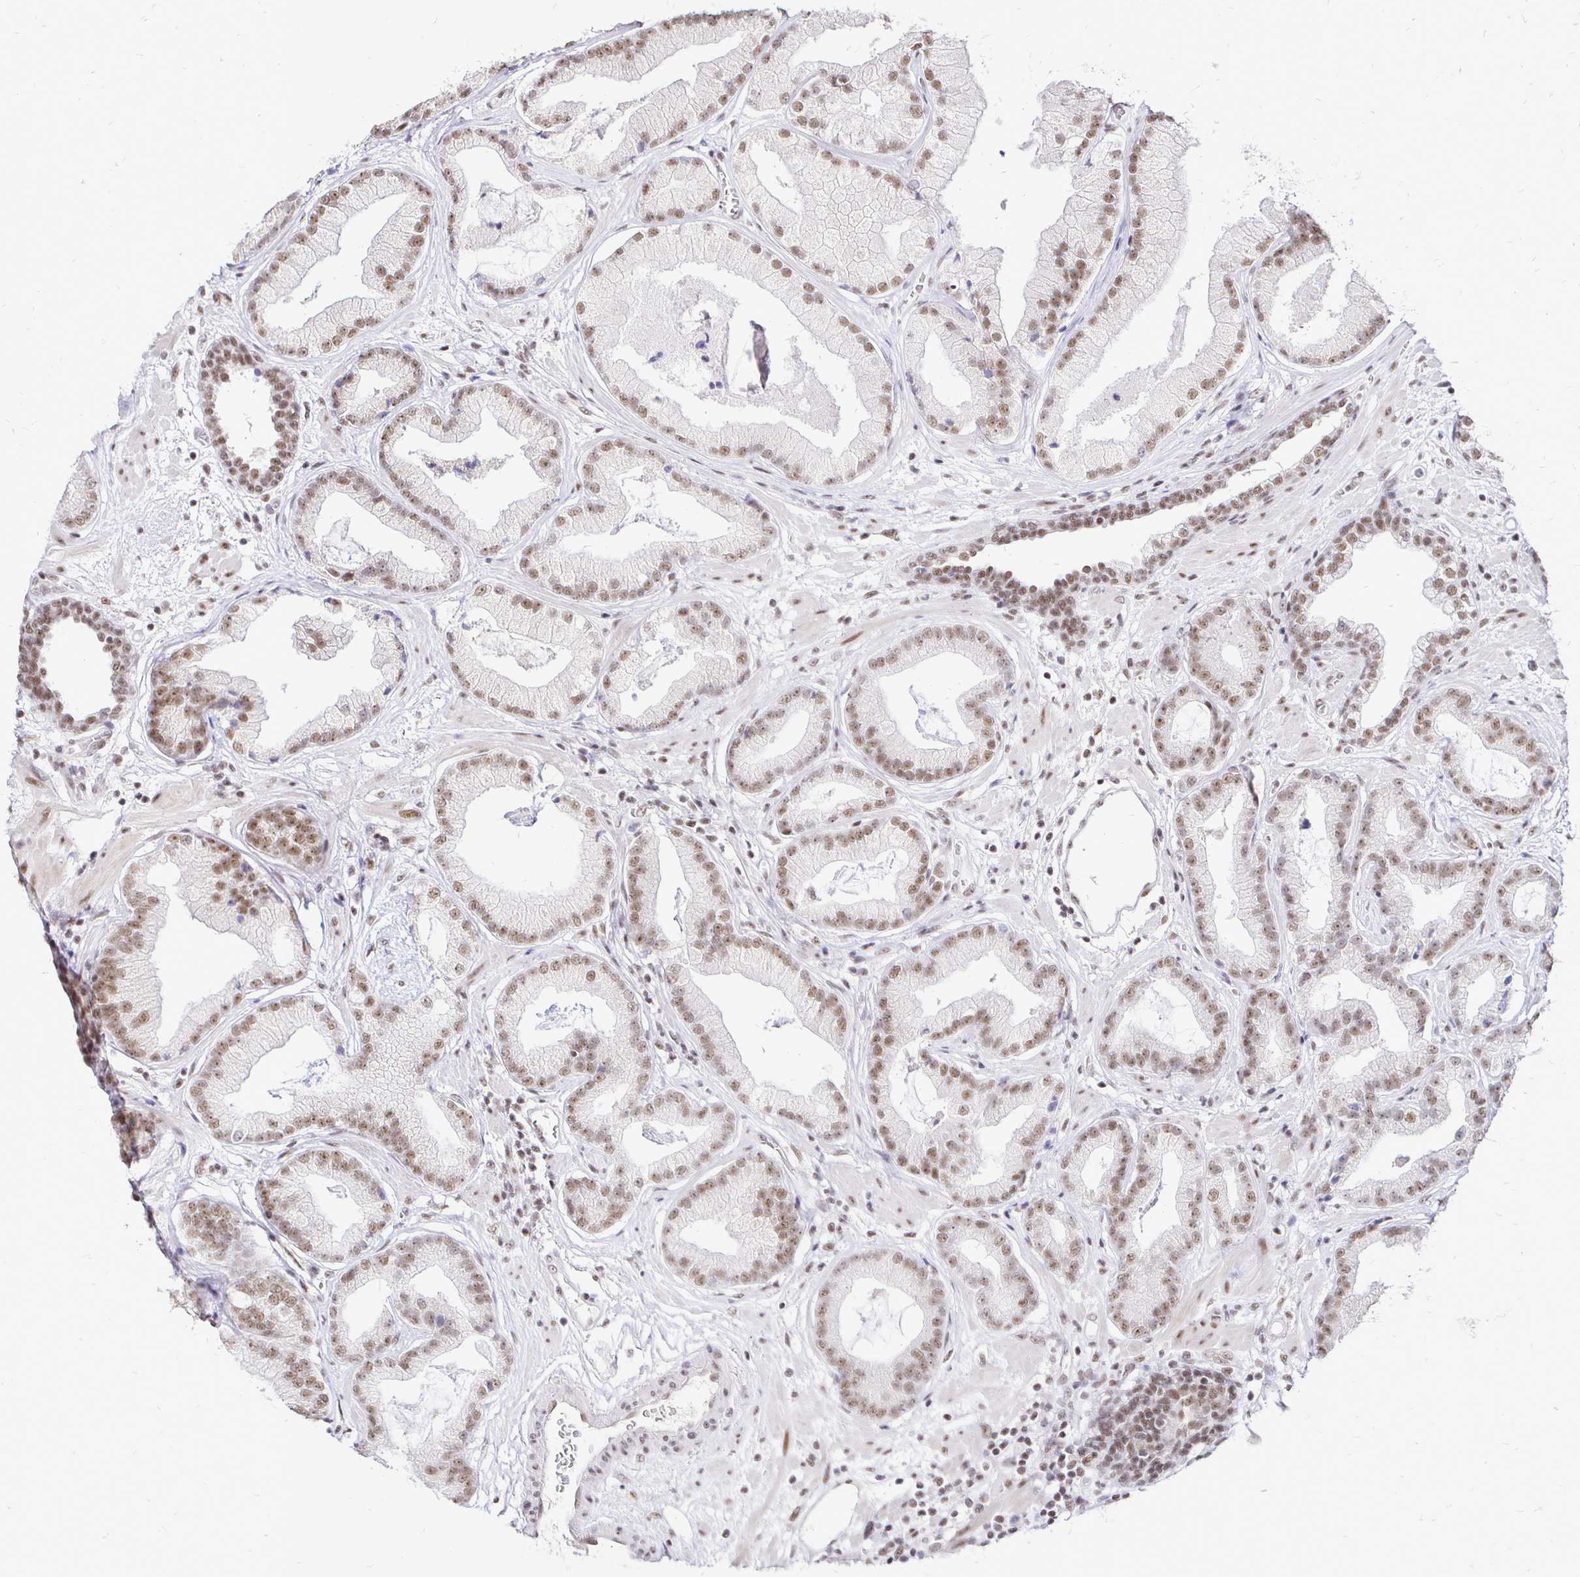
{"staining": {"intensity": "weak", "quantity": ">75%", "location": "nuclear"}, "tissue": "prostate cancer", "cell_type": "Tumor cells", "image_type": "cancer", "snomed": [{"axis": "morphology", "description": "Adenocarcinoma, Low grade"}, {"axis": "topography", "description": "Prostate"}], "caption": "A brown stain labels weak nuclear expression of a protein in human prostate low-grade adenocarcinoma tumor cells.", "gene": "SIN3A", "patient": {"sex": "male", "age": 62}}